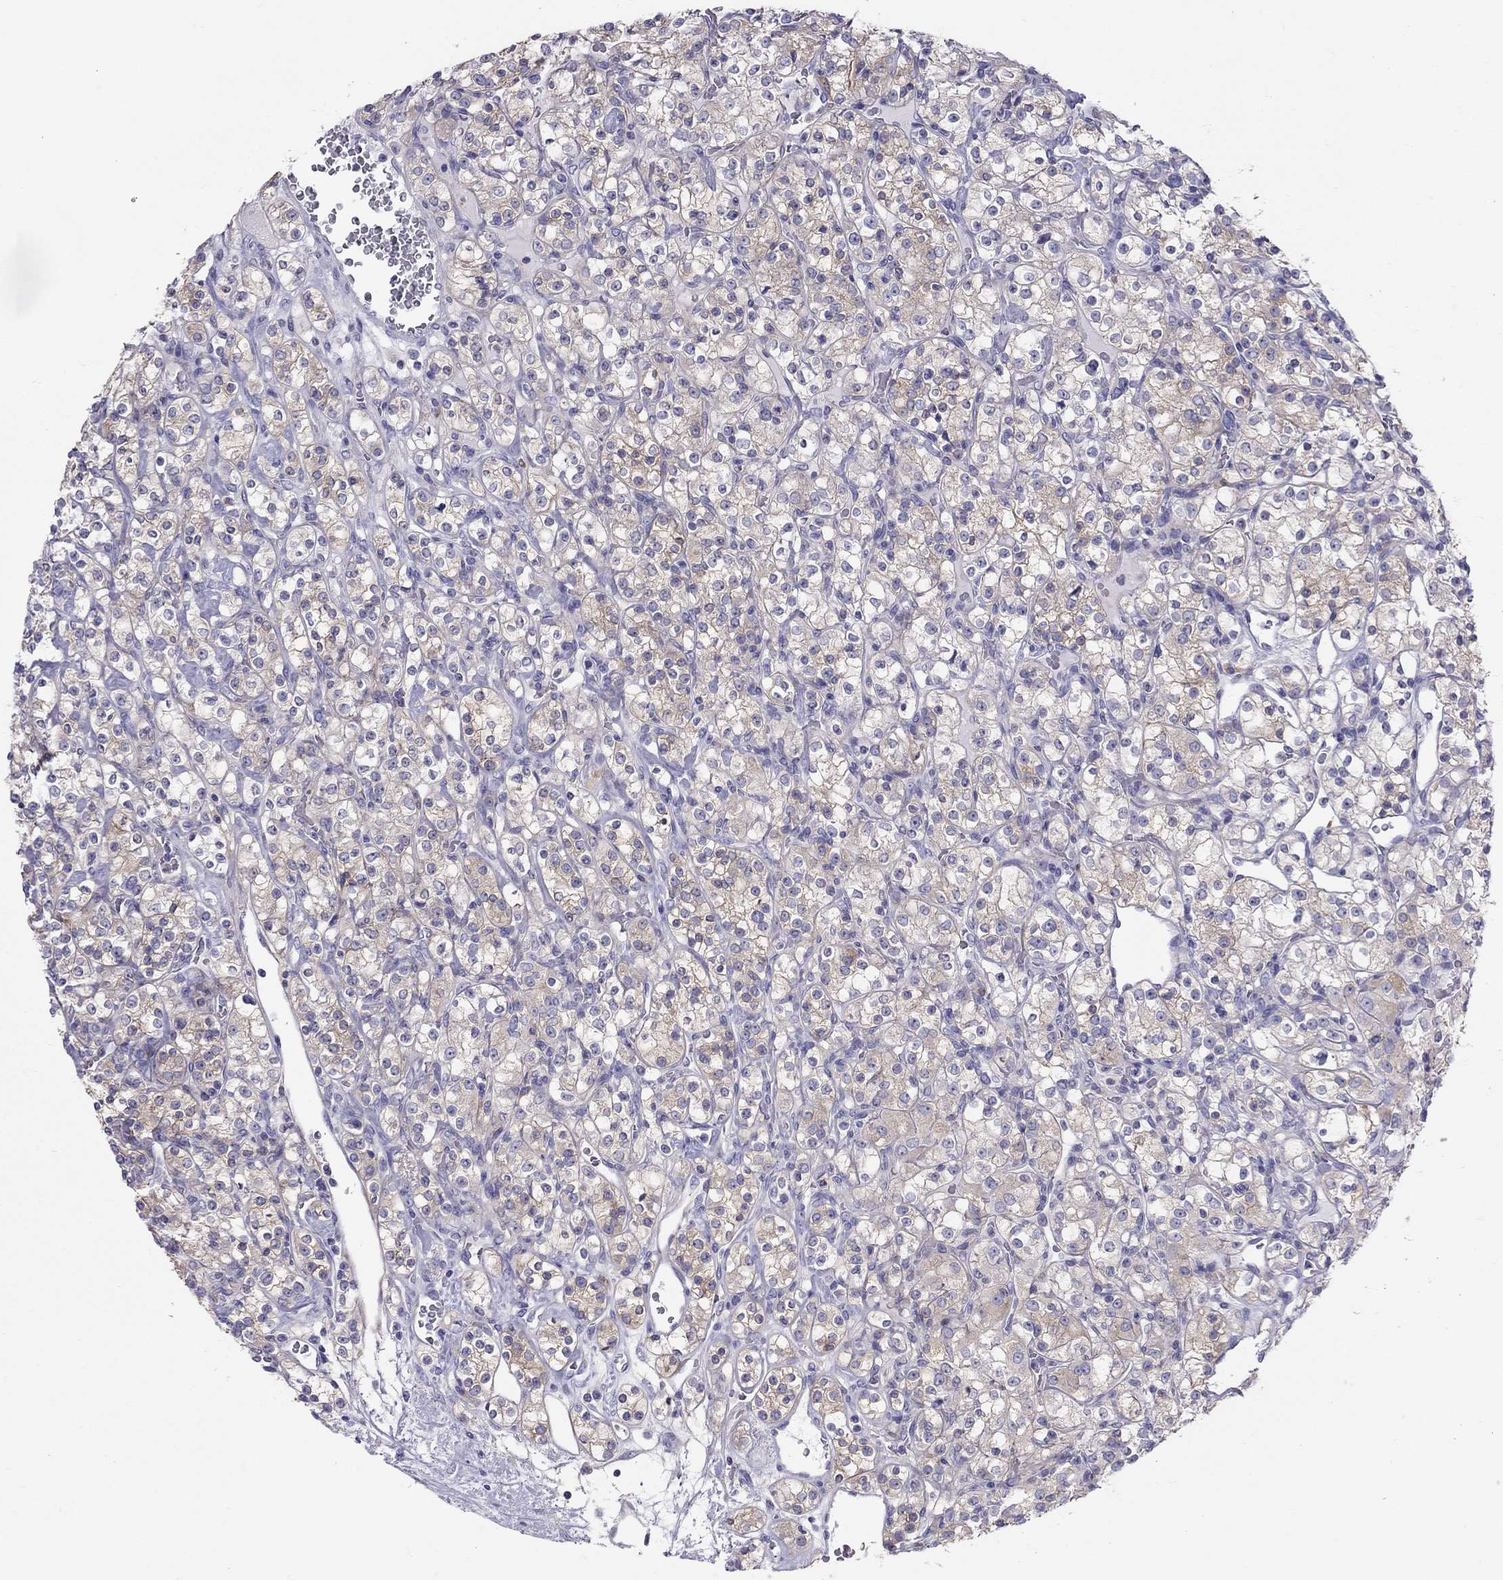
{"staining": {"intensity": "weak", "quantity": ">75%", "location": "cytoplasmic/membranous"}, "tissue": "renal cancer", "cell_type": "Tumor cells", "image_type": "cancer", "snomed": [{"axis": "morphology", "description": "Adenocarcinoma, NOS"}, {"axis": "topography", "description": "Kidney"}], "caption": "Immunohistochemical staining of human renal cancer (adenocarcinoma) shows weak cytoplasmic/membranous protein positivity in approximately >75% of tumor cells. (DAB IHC with brightfield microscopy, high magnification).", "gene": "ALOX15B", "patient": {"sex": "male", "age": 77}}